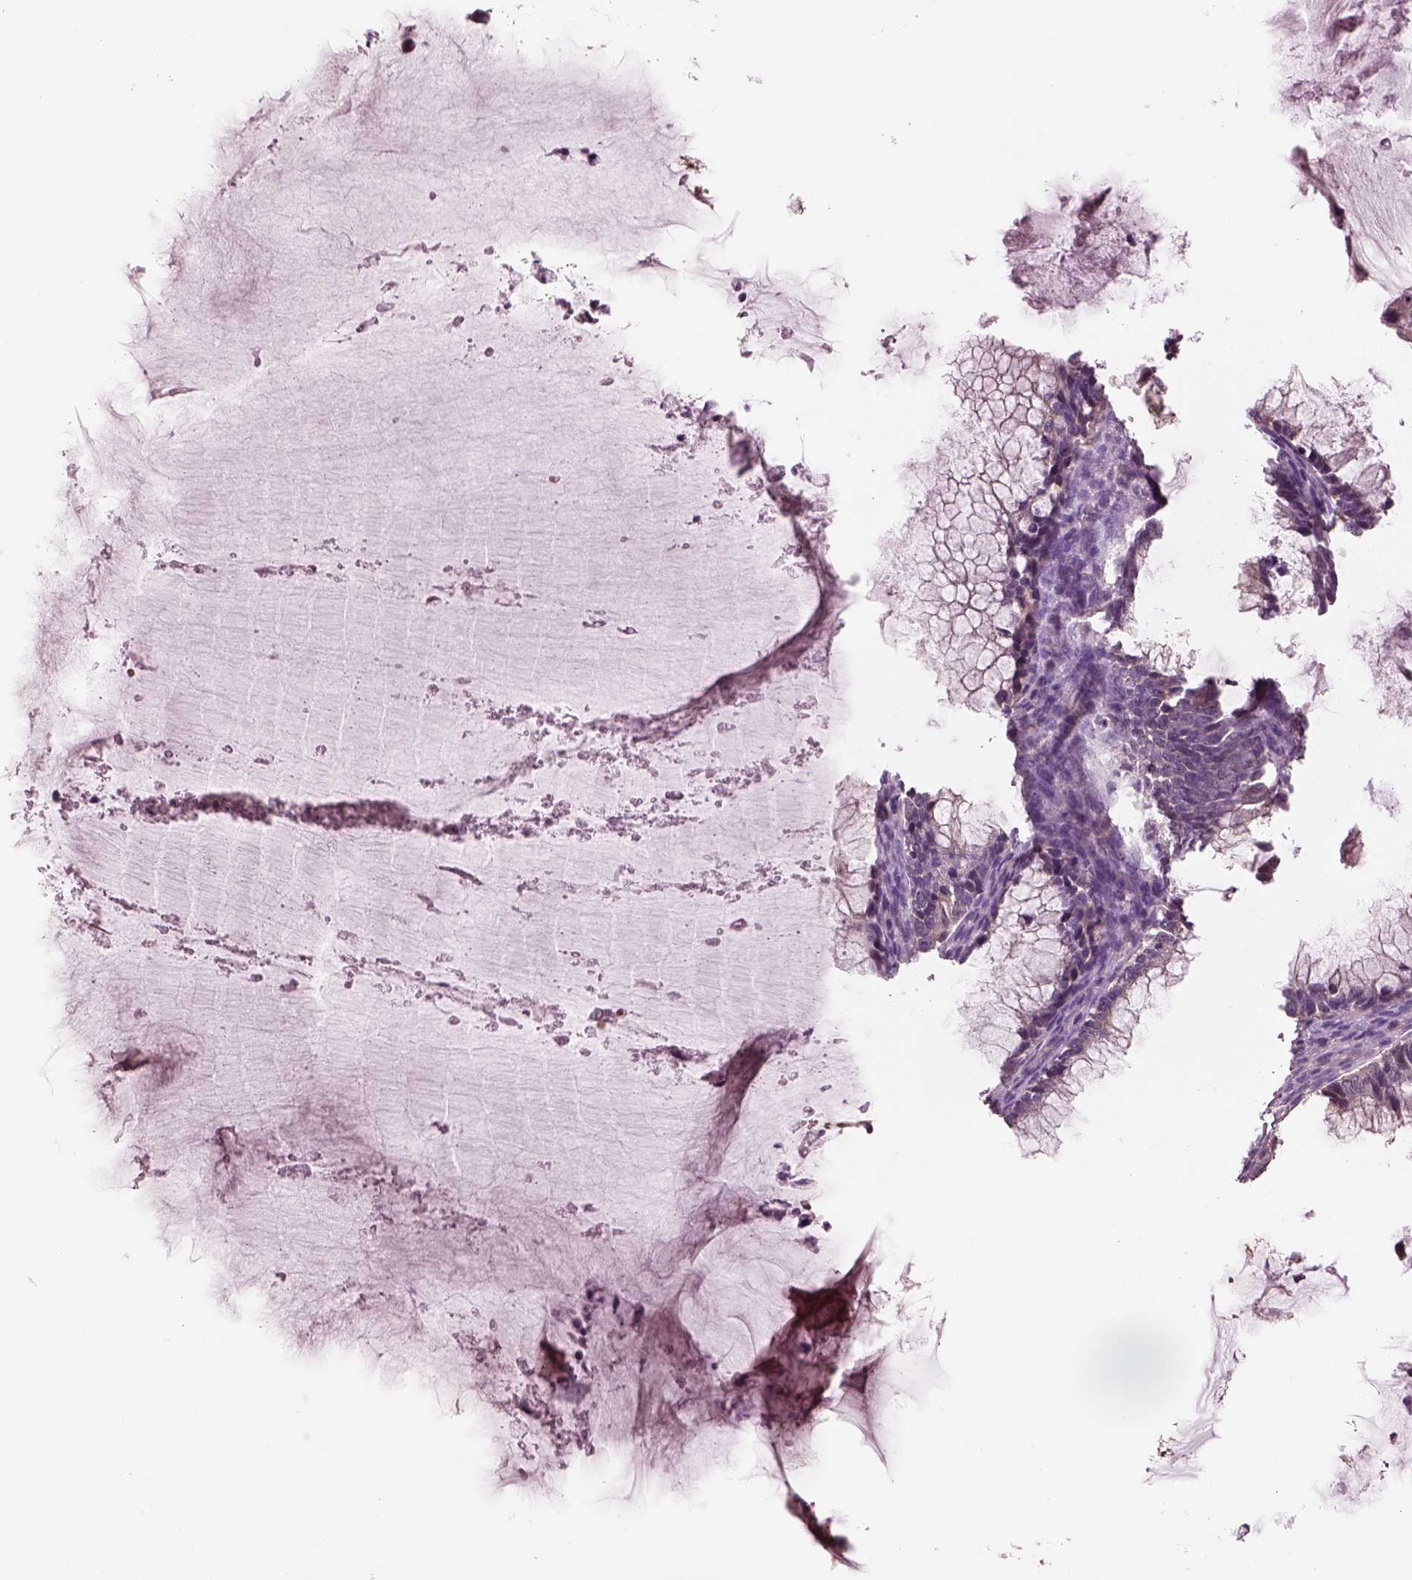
{"staining": {"intensity": "negative", "quantity": "none", "location": "none"}, "tissue": "ovarian cancer", "cell_type": "Tumor cells", "image_type": "cancer", "snomed": [{"axis": "morphology", "description": "Cystadenocarcinoma, mucinous, NOS"}, {"axis": "topography", "description": "Ovary"}], "caption": "This photomicrograph is of ovarian mucinous cystadenocarcinoma stained with immunohistochemistry (IHC) to label a protein in brown with the nuclei are counter-stained blue. There is no expression in tumor cells.", "gene": "ELSPBP1", "patient": {"sex": "female", "age": 38}}